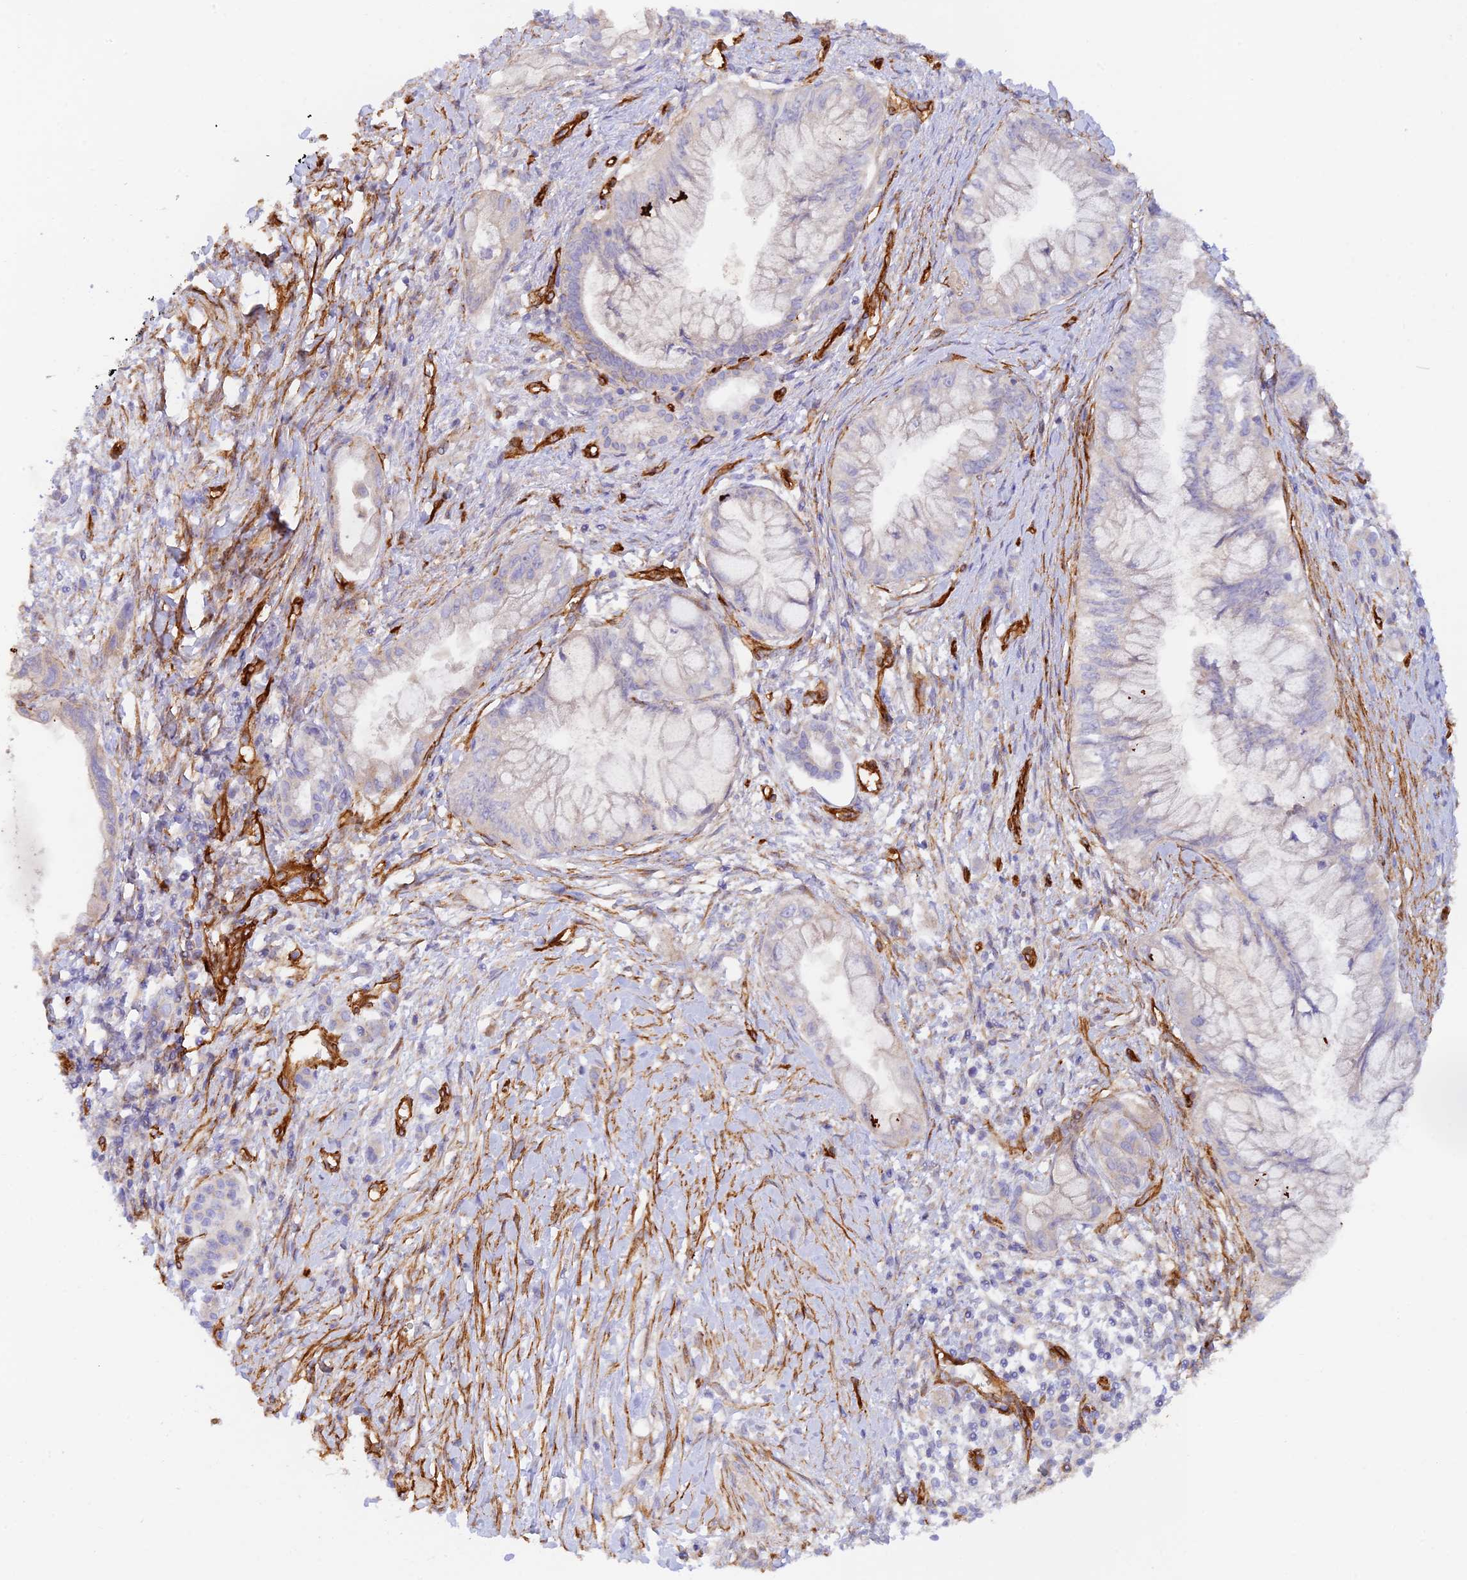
{"staining": {"intensity": "negative", "quantity": "none", "location": "none"}, "tissue": "pancreatic cancer", "cell_type": "Tumor cells", "image_type": "cancer", "snomed": [{"axis": "morphology", "description": "Adenocarcinoma, NOS"}, {"axis": "topography", "description": "Pancreas"}], "caption": "Immunohistochemistry (IHC) image of neoplastic tissue: human adenocarcinoma (pancreatic) stained with DAB (3,3'-diaminobenzidine) exhibits no significant protein expression in tumor cells. Brightfield microscopy of immunohistochemistry stained with DAB (3,3'-diaminobenzidine) (brown) and hematoxylin (blue), captured at high magnification.", "gene": "MYO9A", "patient": {"sex": "male", "age": 48}}